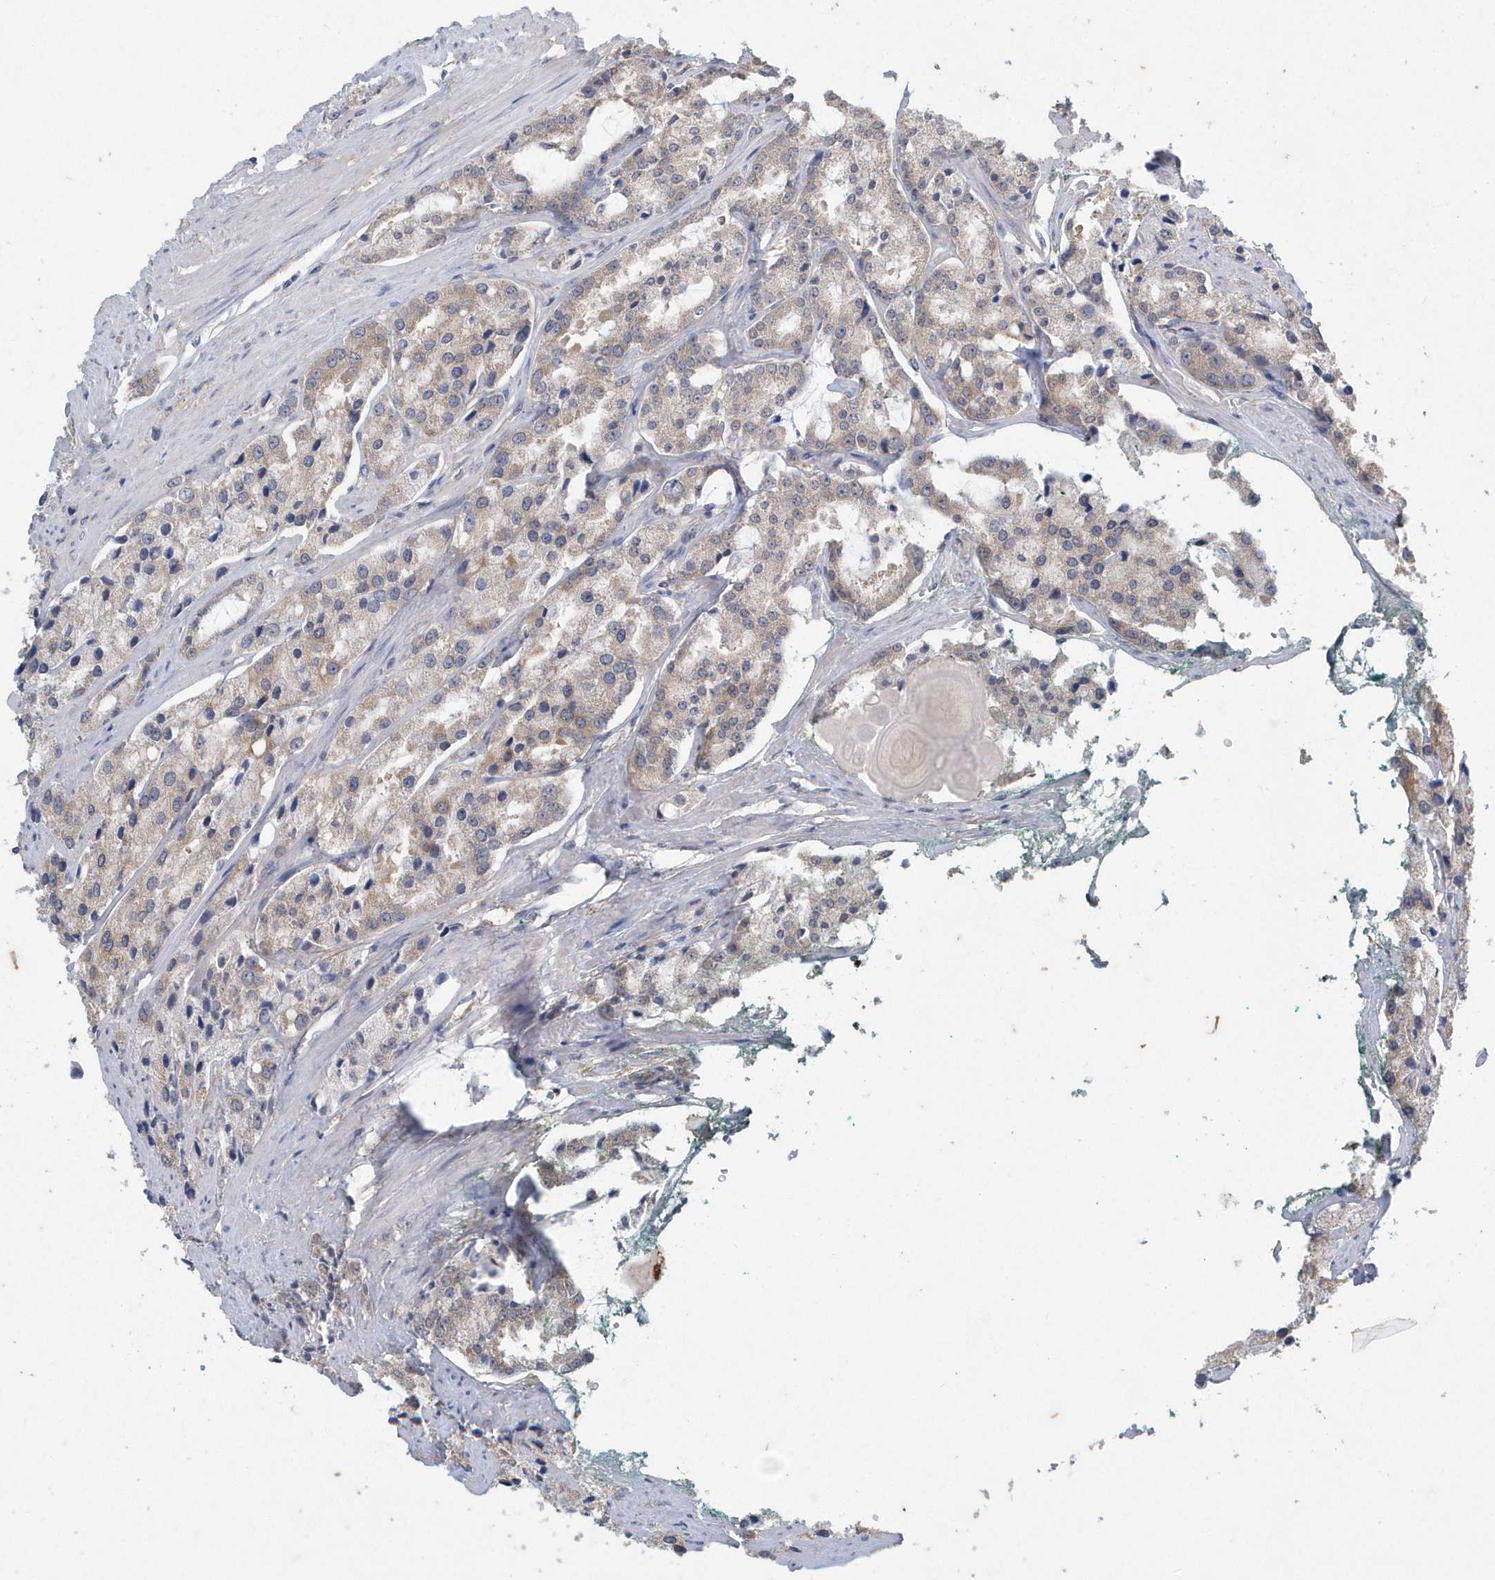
{"staining": {"intensity": "weak", "quantity": "25%-75%", "location": "cytoplasmic/membranous"}, "tissue": "prostate cancer", "cell_type": "Tumor cells", "image_type": "cancer", "snomed": [{"axis": "morphology", "description": "Adenocarcinoma, High grade"}, {"axis": "topography", "description": "Prostate"}], "caption": "Adenocarcinoma (high-grade) (prostate) stained with a protein marker reveals weak staining in tumor cells.", "gene": "AKR7A2", "patient": {"sex": "male", "age": 66}}